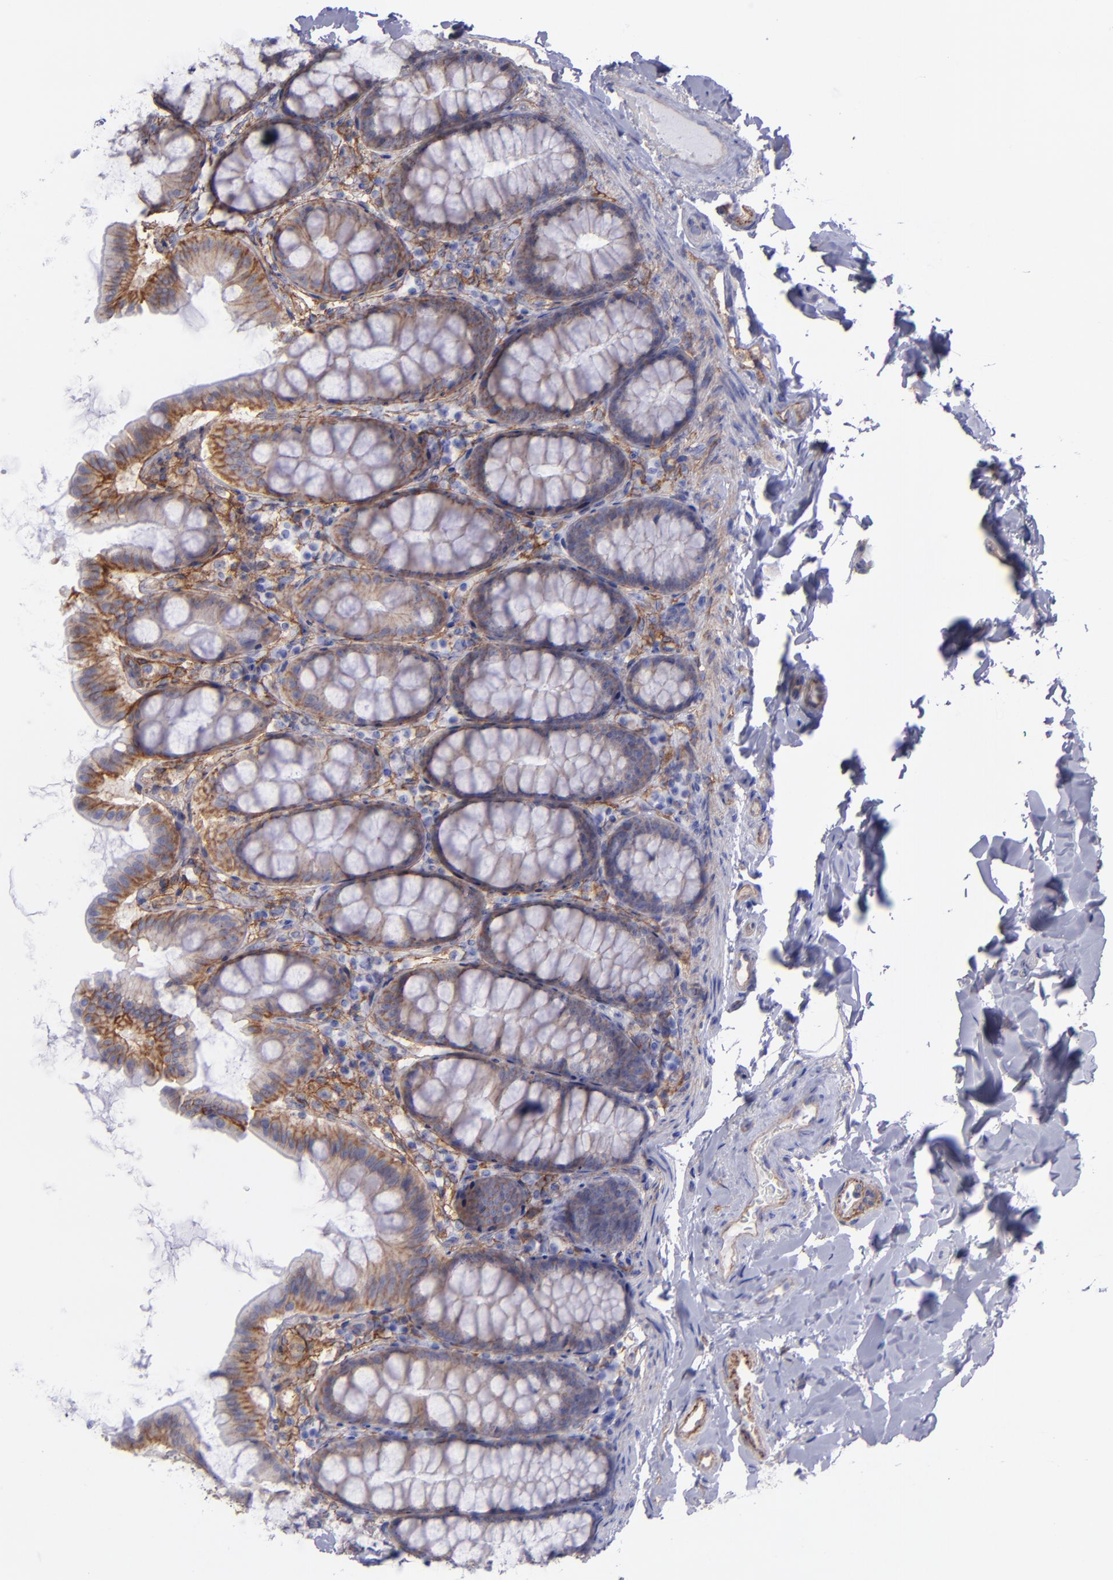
{"staining": {"intensity": "moderate", "quantity": "25%-75%", "location": "cytoplasmic/membranous"}, "tissue": "colon", "cell_type": "Endothelial cells", "image_type": "normal", "snomed": [{"axis": "morphology", "description": "Normal tissue, NOS"}, {"axis": "topography", "description": "Colon"}], "caption": "Immunohistochemical staining of benign colon shows moderate cytoplasmic/membranous protein positivity in about 25%-75% of endothelial cells. (Stains: DAB in brown, nuclei in blue, Microscopy: brightfield microscopy at high magnification).", "gene": "ITGAV", "patient": {"sex": "female", "age": 61}}